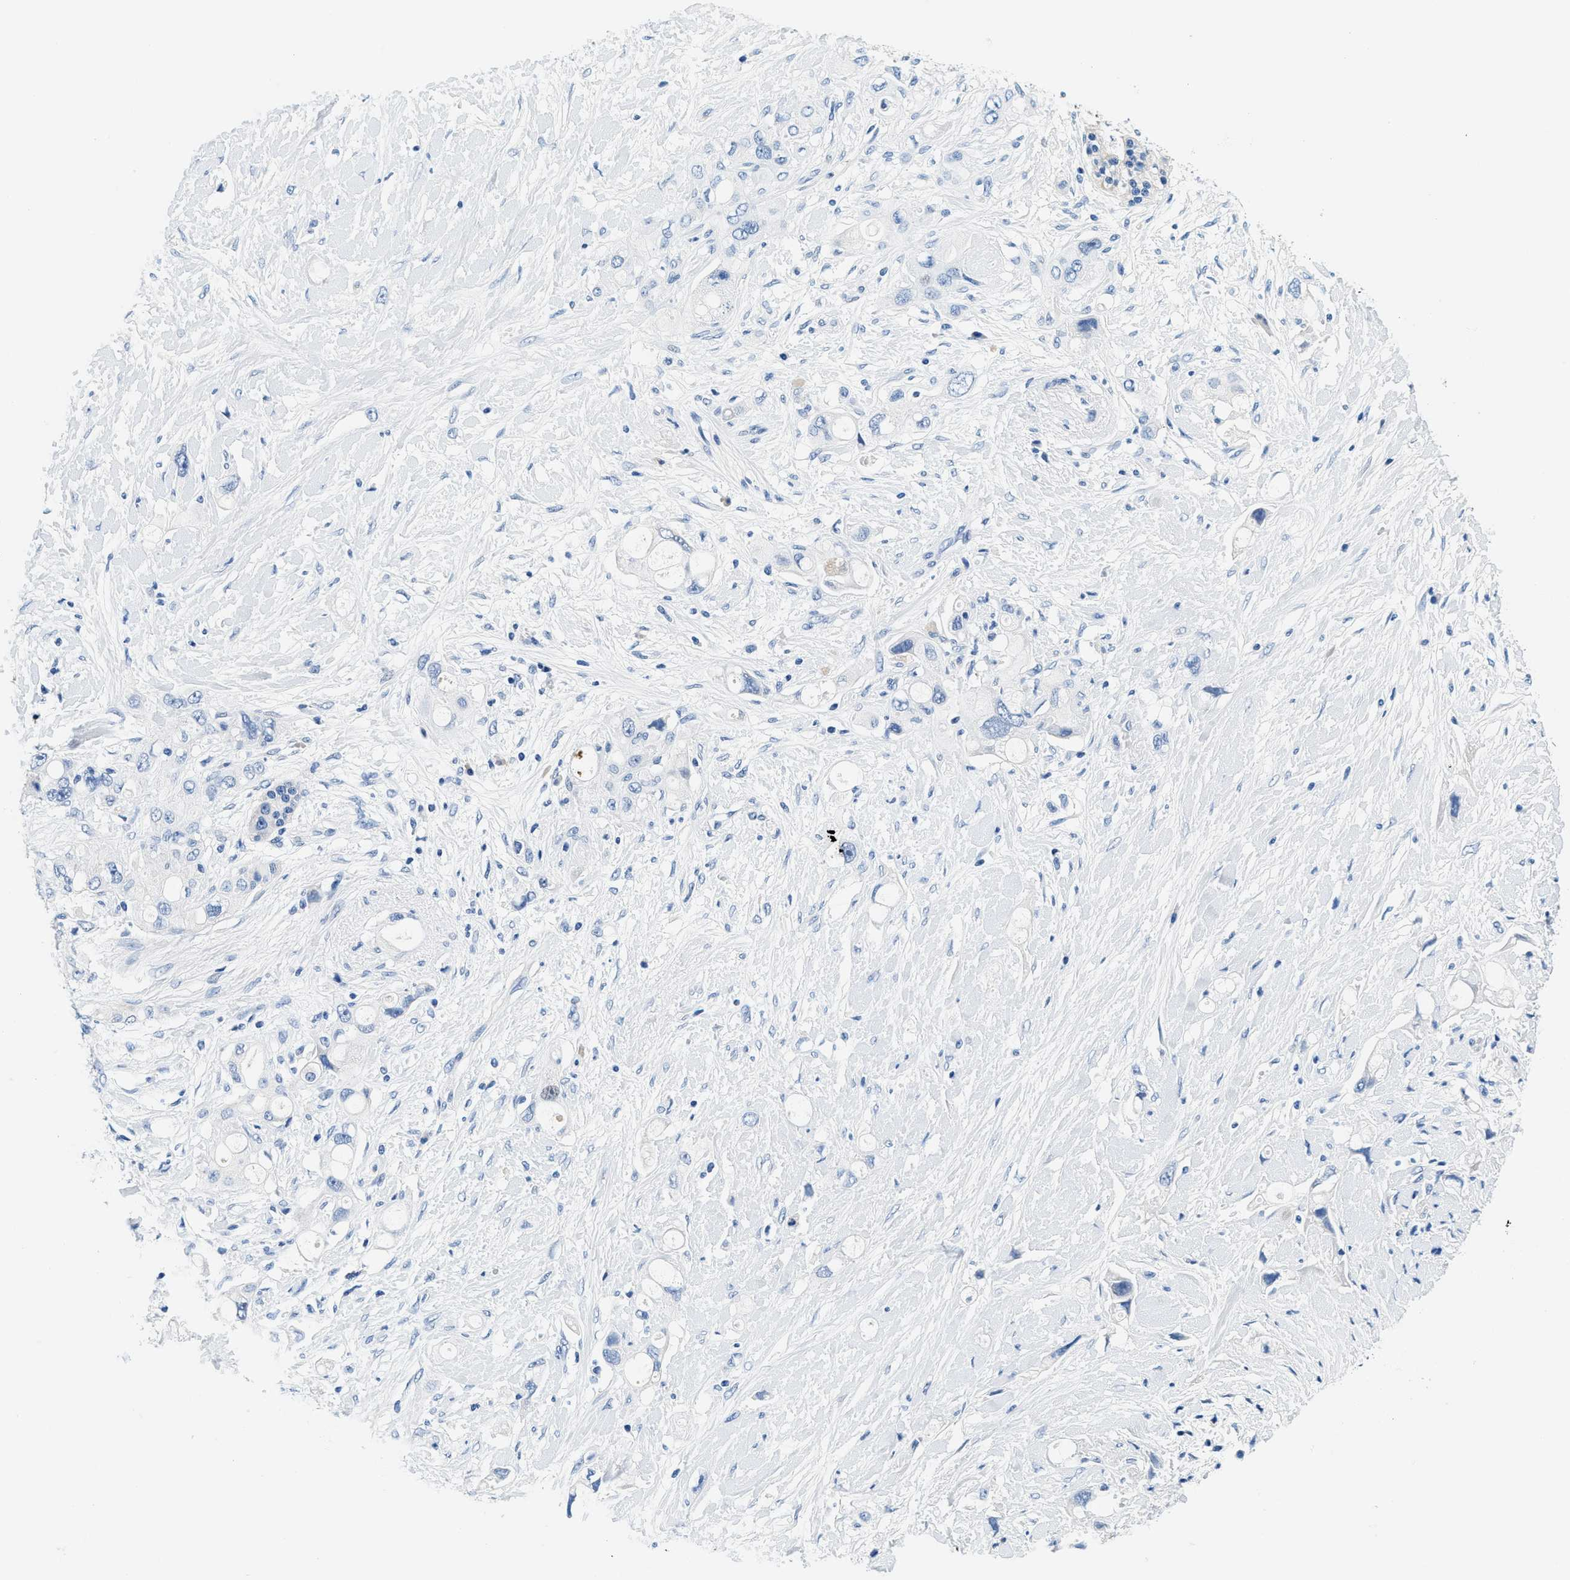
{"staining": {"intensity": "negative", "quantity": "none", "location": "none"}, "tissue": "pancreatic cancer", "cell_type": "Tumor cells", "image_type": "cancer", "snomed": [{"axis": "morphology", "description": "Adenocarcinoma, NOS"}, {"axis": "topography", "description": "Pancreas"}], "caption": "Pancreatic cancer stained for a protein using IHC shows no positivity tumor cells.", "gene": "GSTM3", "patient": {"sex": "female", "age": 56}}